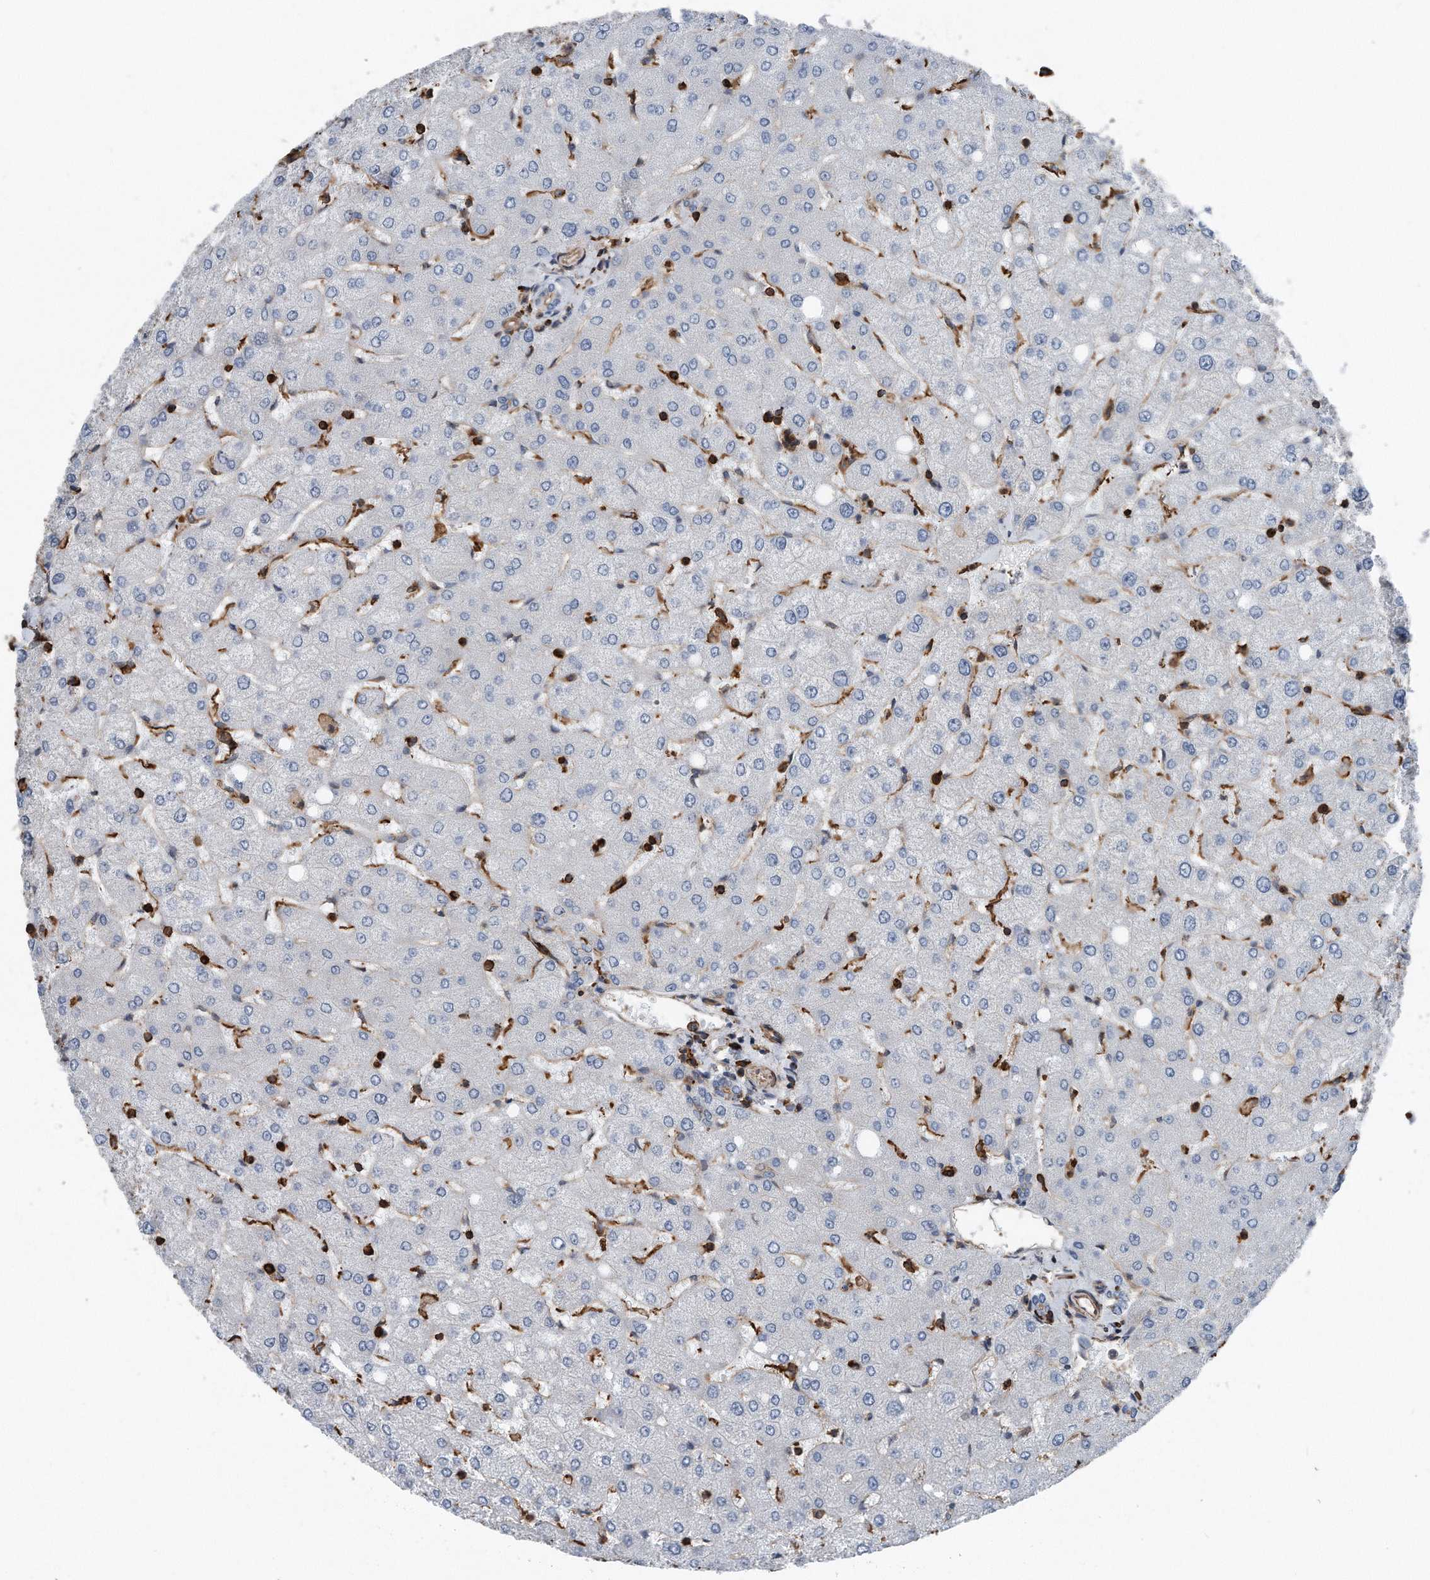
{"staining": {"intensity": "negative", "quantity": "none", "location": "none"}, "tissue": "liver", "cell_type": "Cholangiocytes", "image_type": "normal", "snomed": [{"axis": "morphology", "description": "Normal tissue, NOS"}, {"axis": "topography", "description": "Liver"}], "caption": "Micrograph shows no protein positivity in cholangiocytes of benign liver. The staining is performed using DAB brown chromogen with nuclei counter-stained in using hematoxylin.", "gene": "RSPO3", "patient": {"sex": "female", "age": 54}}